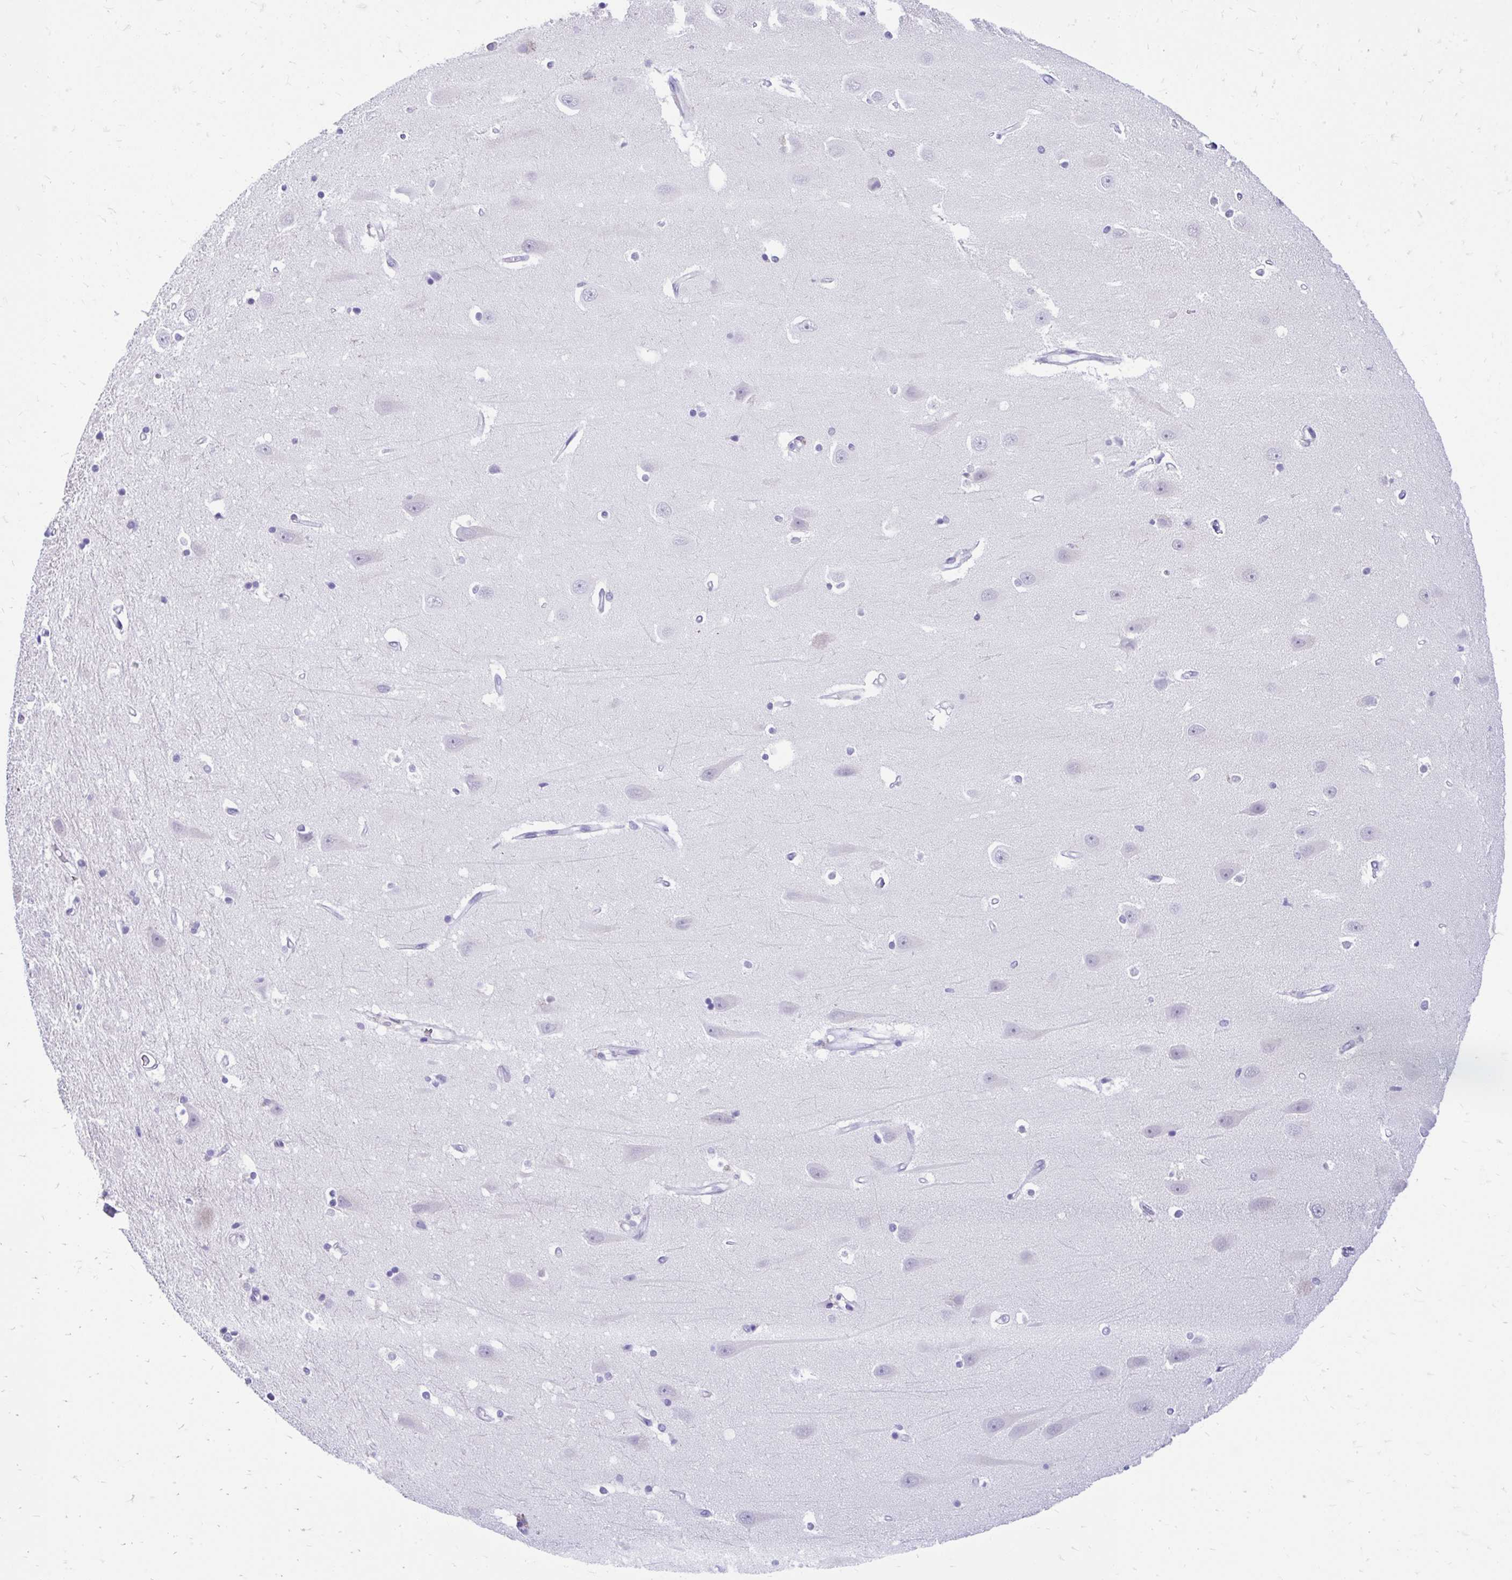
{"staining": {"intensity": "moderate", "quantity": "<25%", "location": "nuclear"}, "tissue": "hippocampus", "cell_type": "Glial cells", "image_type": "normal", "snomed": [{"axis": "morphology", "description": "Normal tissue, NOS"}, {"axis": "topography", "description": "Hippocampus"}], "caption": "Immunohistochemistry (IHC) of unremarkable human hippocampus displays low levels of moderate nuclear staining in about <25% of glial cells. Nuclei are stained in blue.", "gene": "GLB1L2", "patient": {"sex": "male", "age": 63}}